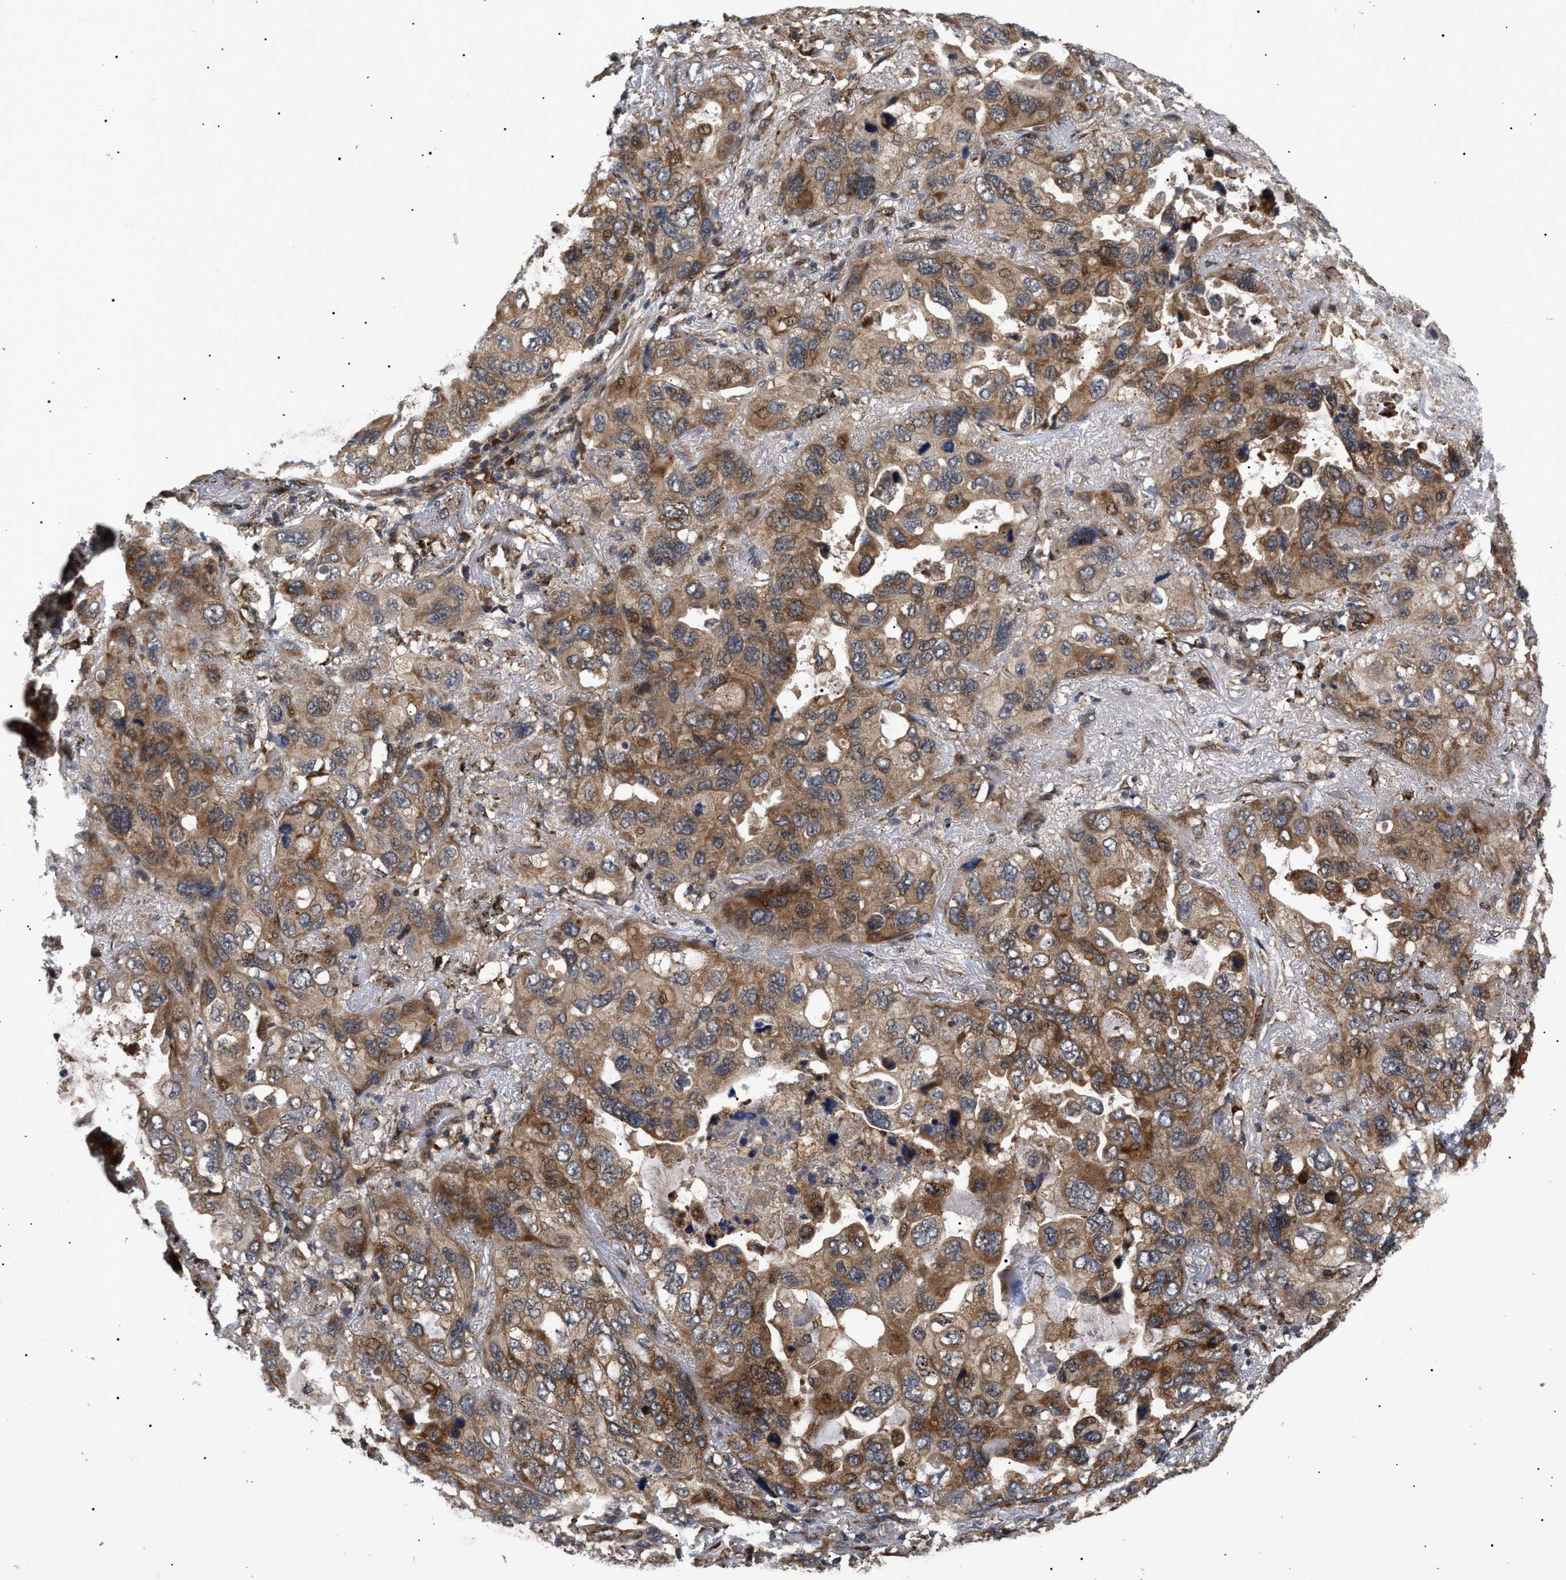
{"staining": {"intensity": "moderate", "quantity": ">75%", "location": "cytoplasmic/membranous,nuclear"}, "tissue": "lung cancer", "cell_type": "Tumor cells", "image_type": "cancer", "snomed": [{"axis": "morphology", "description": "Squamous cell carcinoma, NOS"}, {"axis": "topography", "description": "Lung"}], "caption": "This is an image of immunohistochemistry (IHC) staining of lung cancer, which shows moderate staining in the cytoplasmic/membranous and nuclear of tumor cells.", "gene": "ASTL", "patient": {"sex": "female", "age": 73}}